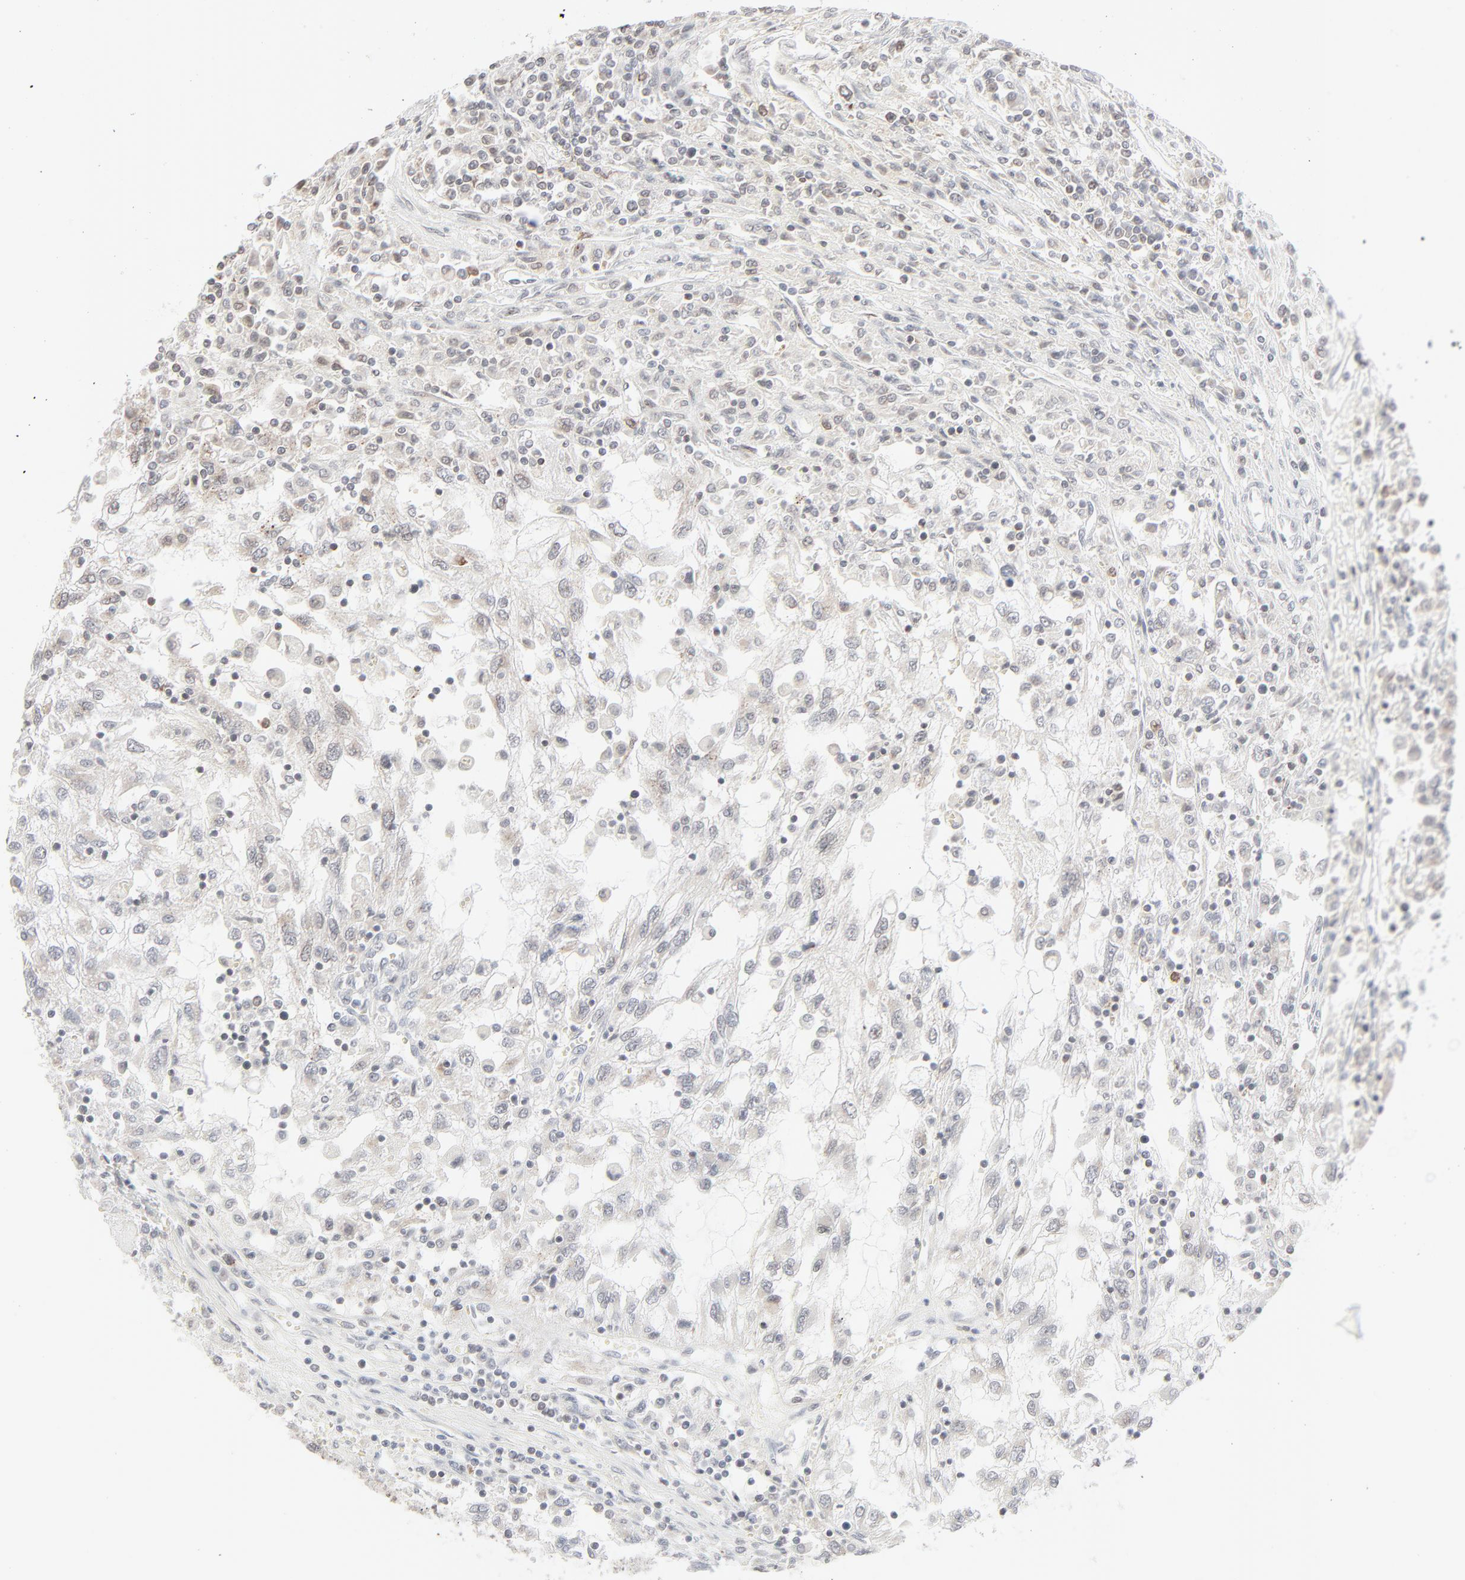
{"staining": {"intensity": "negative", "quantity": "none", "location": "none"}, "tissue": "renal cancer", "cell_type": "Tumor cells", "image_type": "cancer", "snomed": [{"axis": "morphology", "description": "Normal tissue, NOS"}, {"axis": "morphology", "description": "Adenocarcinoma, NOS"}, {"axis": "topography", "description": "Kidney"}], "caption": "Renal cancer was stained to show a protein in brown. There is no significant expression in tumor cells.", "gene": "MAD1L1", "patient": {"sex": "male", "age": 71}}